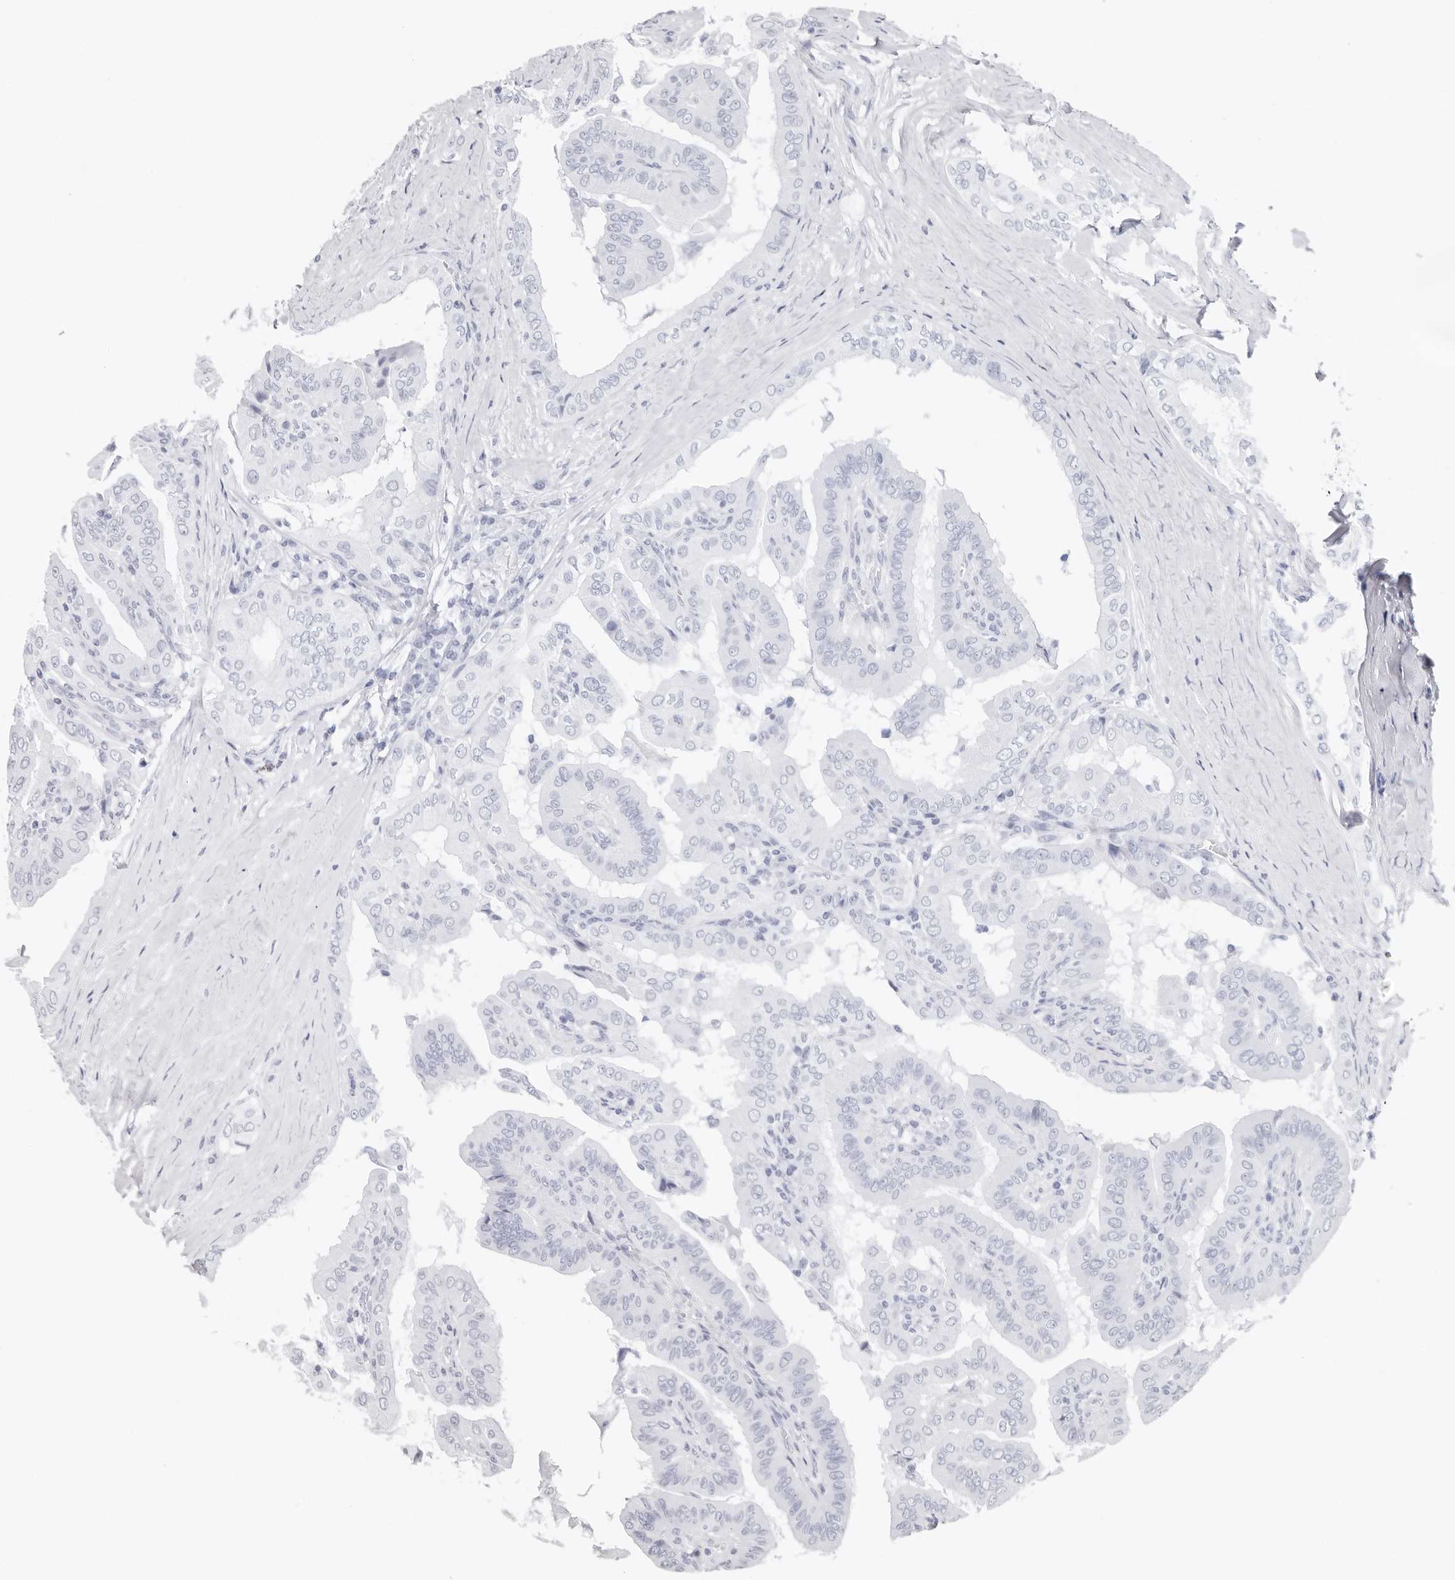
{"staining": {"intensity": "negative", "quantity": "none", "location": "none"}, "tissue": "thyroid cancer", "cell_type": "Tumor cells", "image_type": "cancer", "snomed": [{"axis": "morphology", "description": "Papillary adenocarcinoma, NOS"}, {"axis": "topography", "description": "Thyroid gland"}], "caption": "Thyroid cancer stained for a protein using IHC reveals no expression tumor cells.", "gene": "PKDCC", "patient": {"sex": "male", "age": 33}}